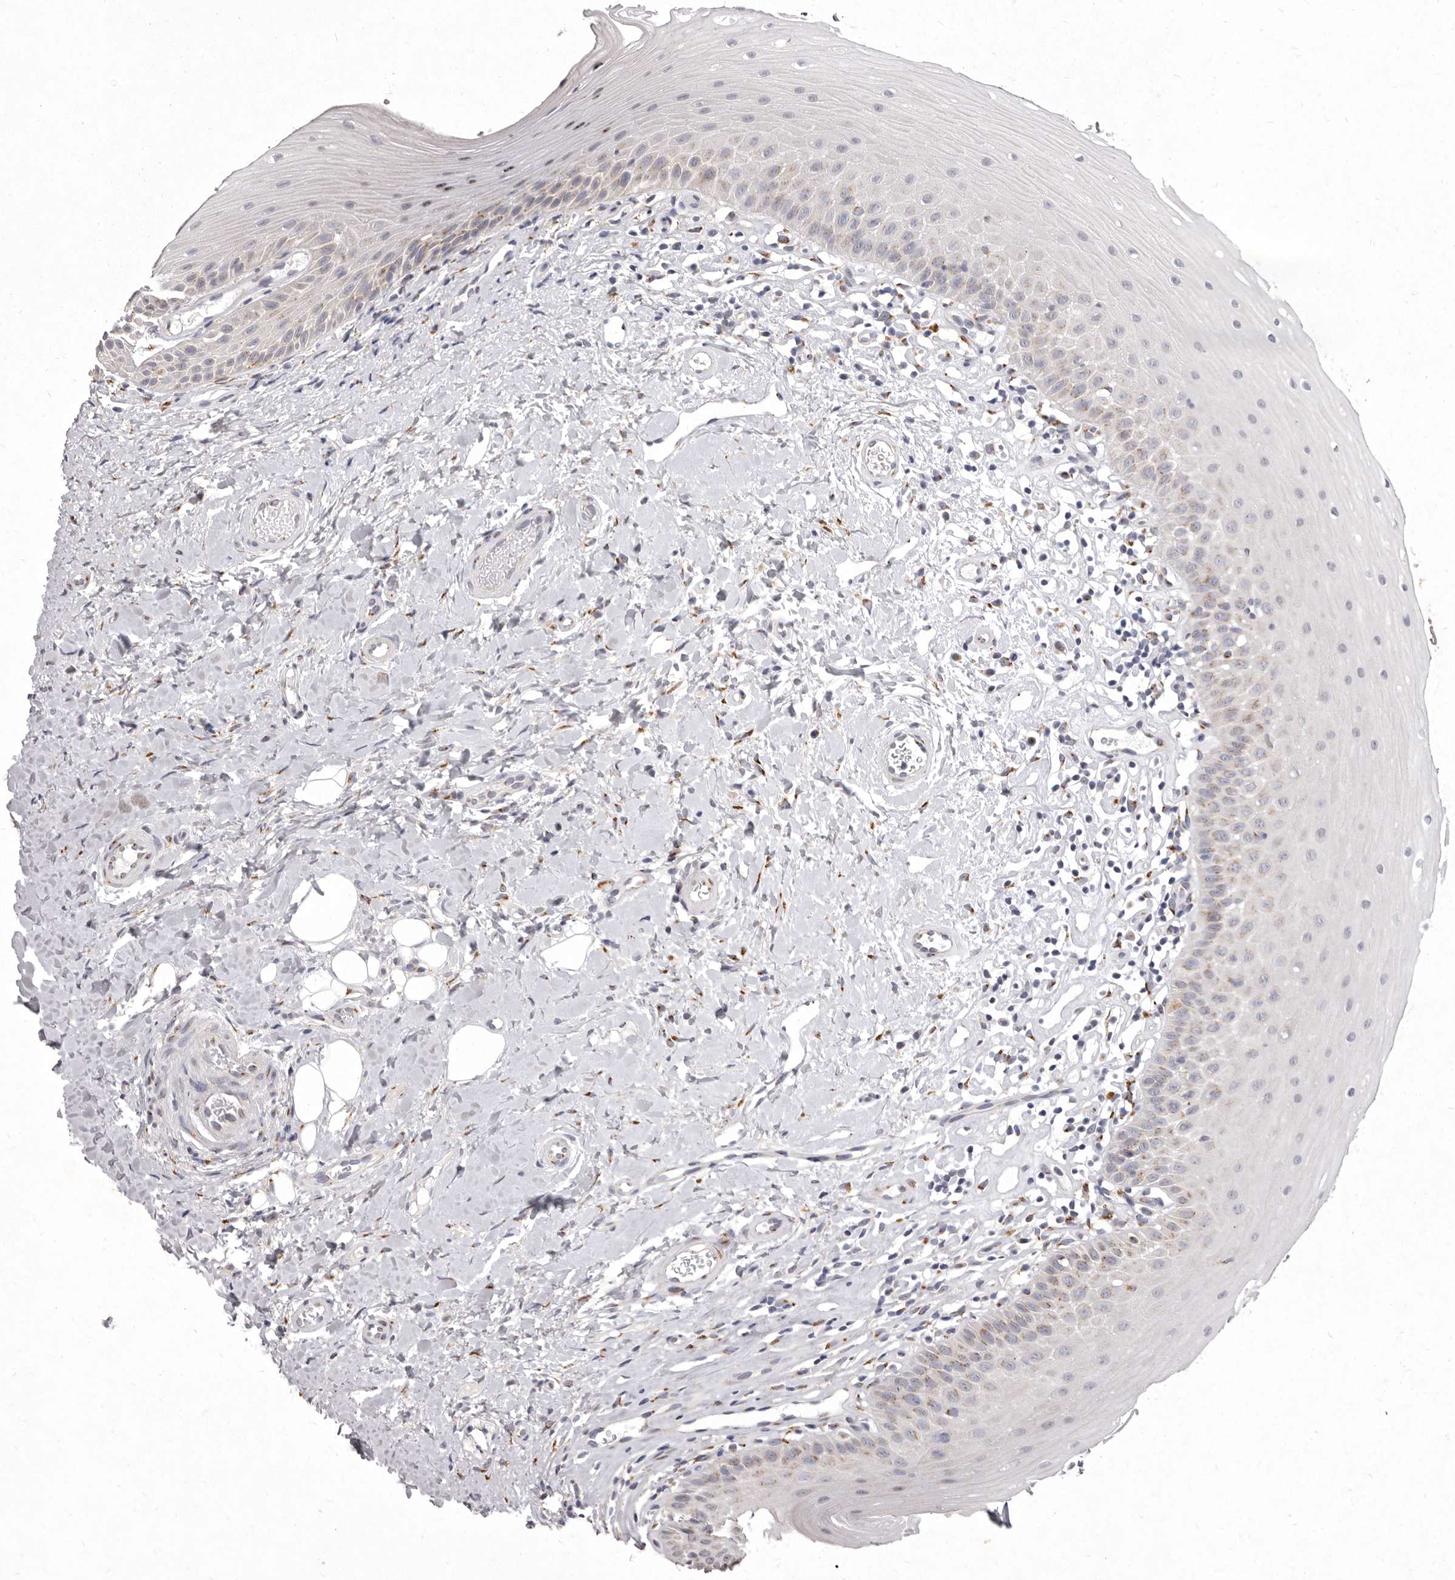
{"staining": {"intensity": "moderate", "quantity": "<25%", "location": "cytoplasmic/membranous"}, "tissue": "oral mucosa", "cell_type": "Squamous epithelial cells", "image_type": "normal", "snomed": [{"axis": "morphology", "description": "Normal tissue, NOS"}, {"axis": "topography", "description": "Oral tissue"}], "caption": "This is an image of IHC staining of unremarkable oral mucosa, which shows moderate staining in the cytoplasmic/membranous of squamous epithelial cells.", "gene": "P2RX6", "patient": {"sex": "female", "age": 56}}